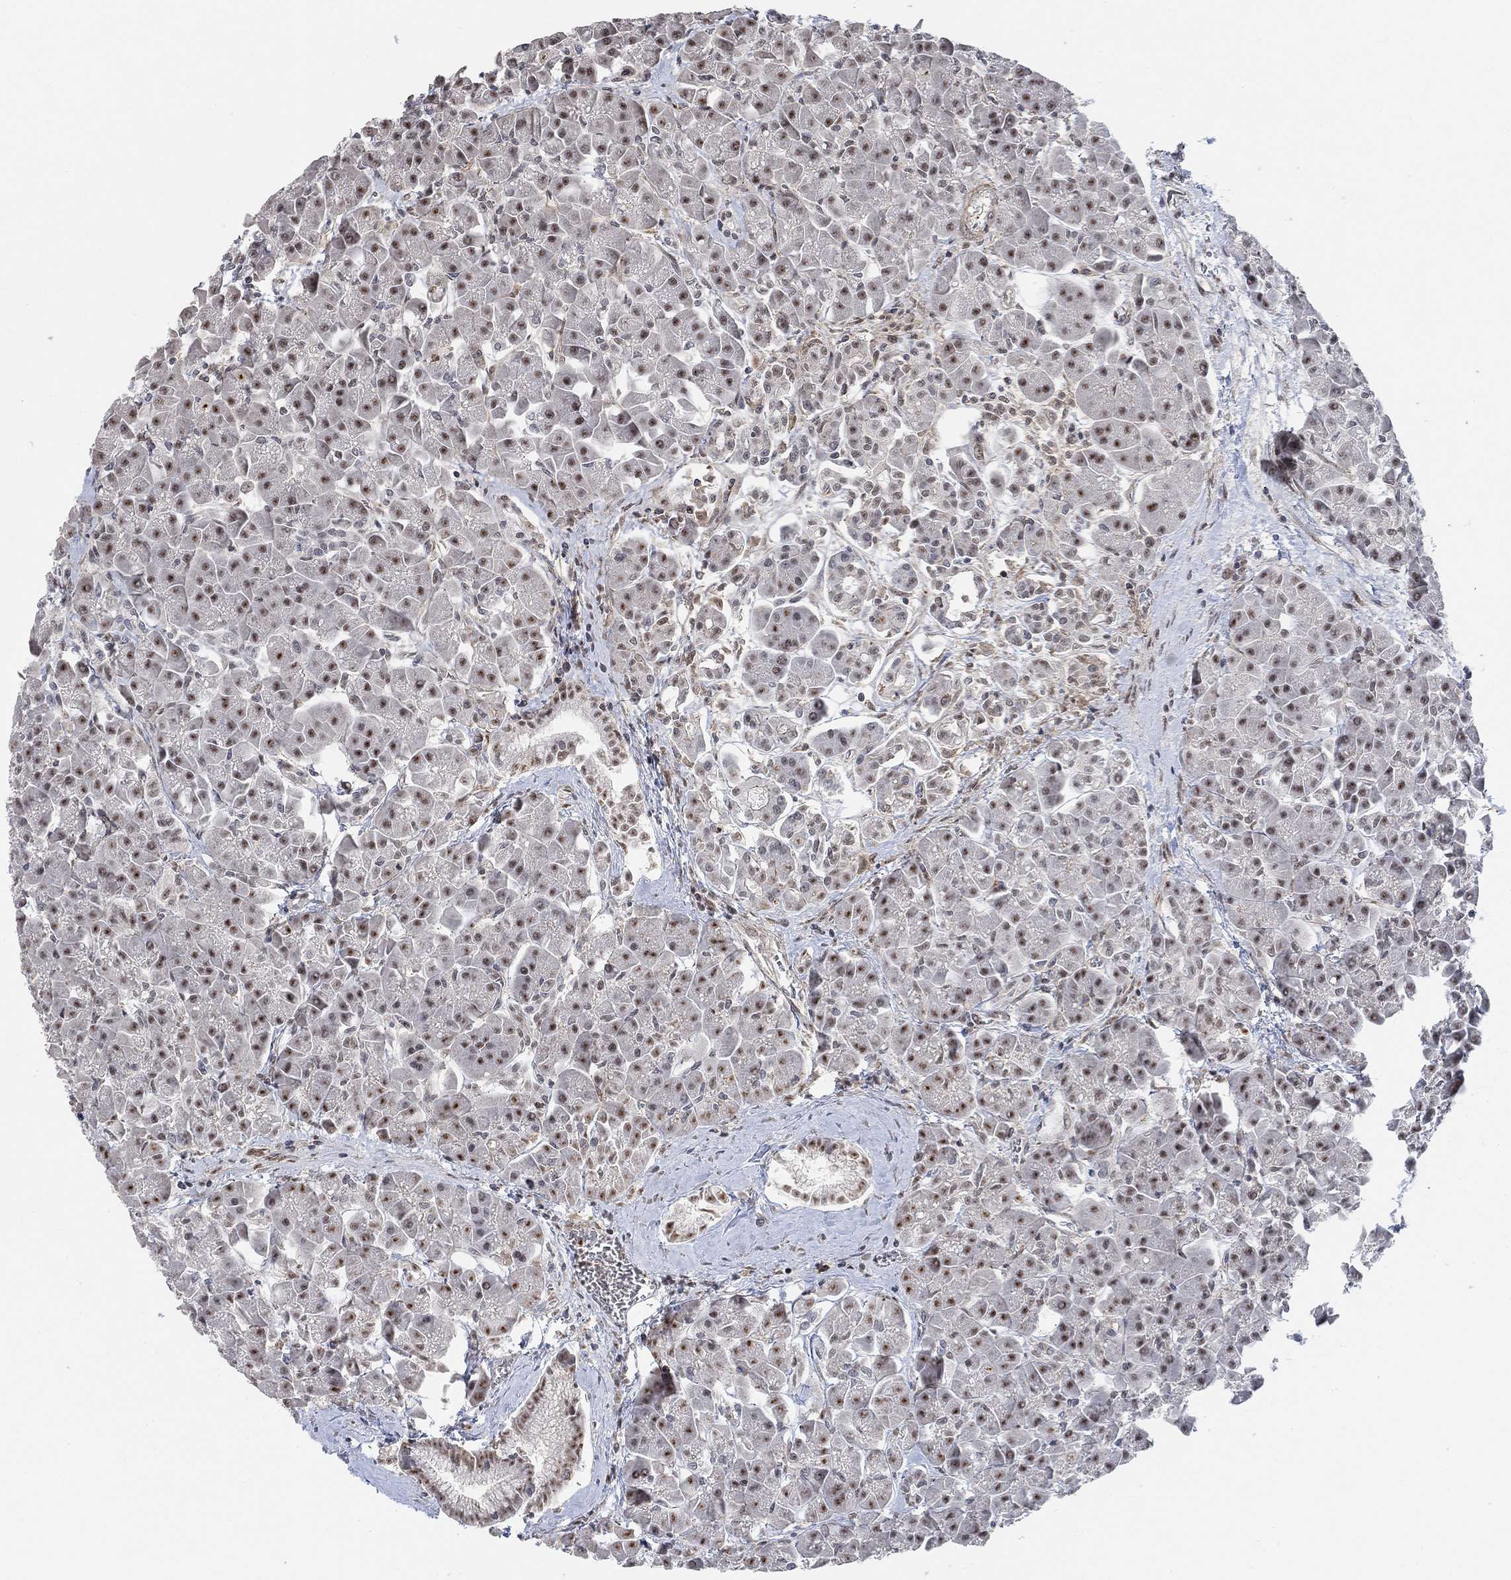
{"staining": {"intensity": "moderate", "quantity": "25%-75%", "location": "nuclear"}, "tissue": "pancreas", "cell_type": "Exocrine glandular cells", "image_type": "normal", "snomed": [{"axis": "morphology", "description": "Normal tissue, NOS"}, {"axis": "topography", "description": "Pancreas"}], "caption": "Immunohistochemistry (IHC) histopathology image of benign pancreas: human pancreas stained using immunohistochemistry (IHC) exhibits medium levels of moderate protein expression localized specifically in the nuclear of exocrine glandular cells, appearing as a nuclear brown color.", "gene": "PWWP2B", "patient": {"sex": "male", "age": 70}}